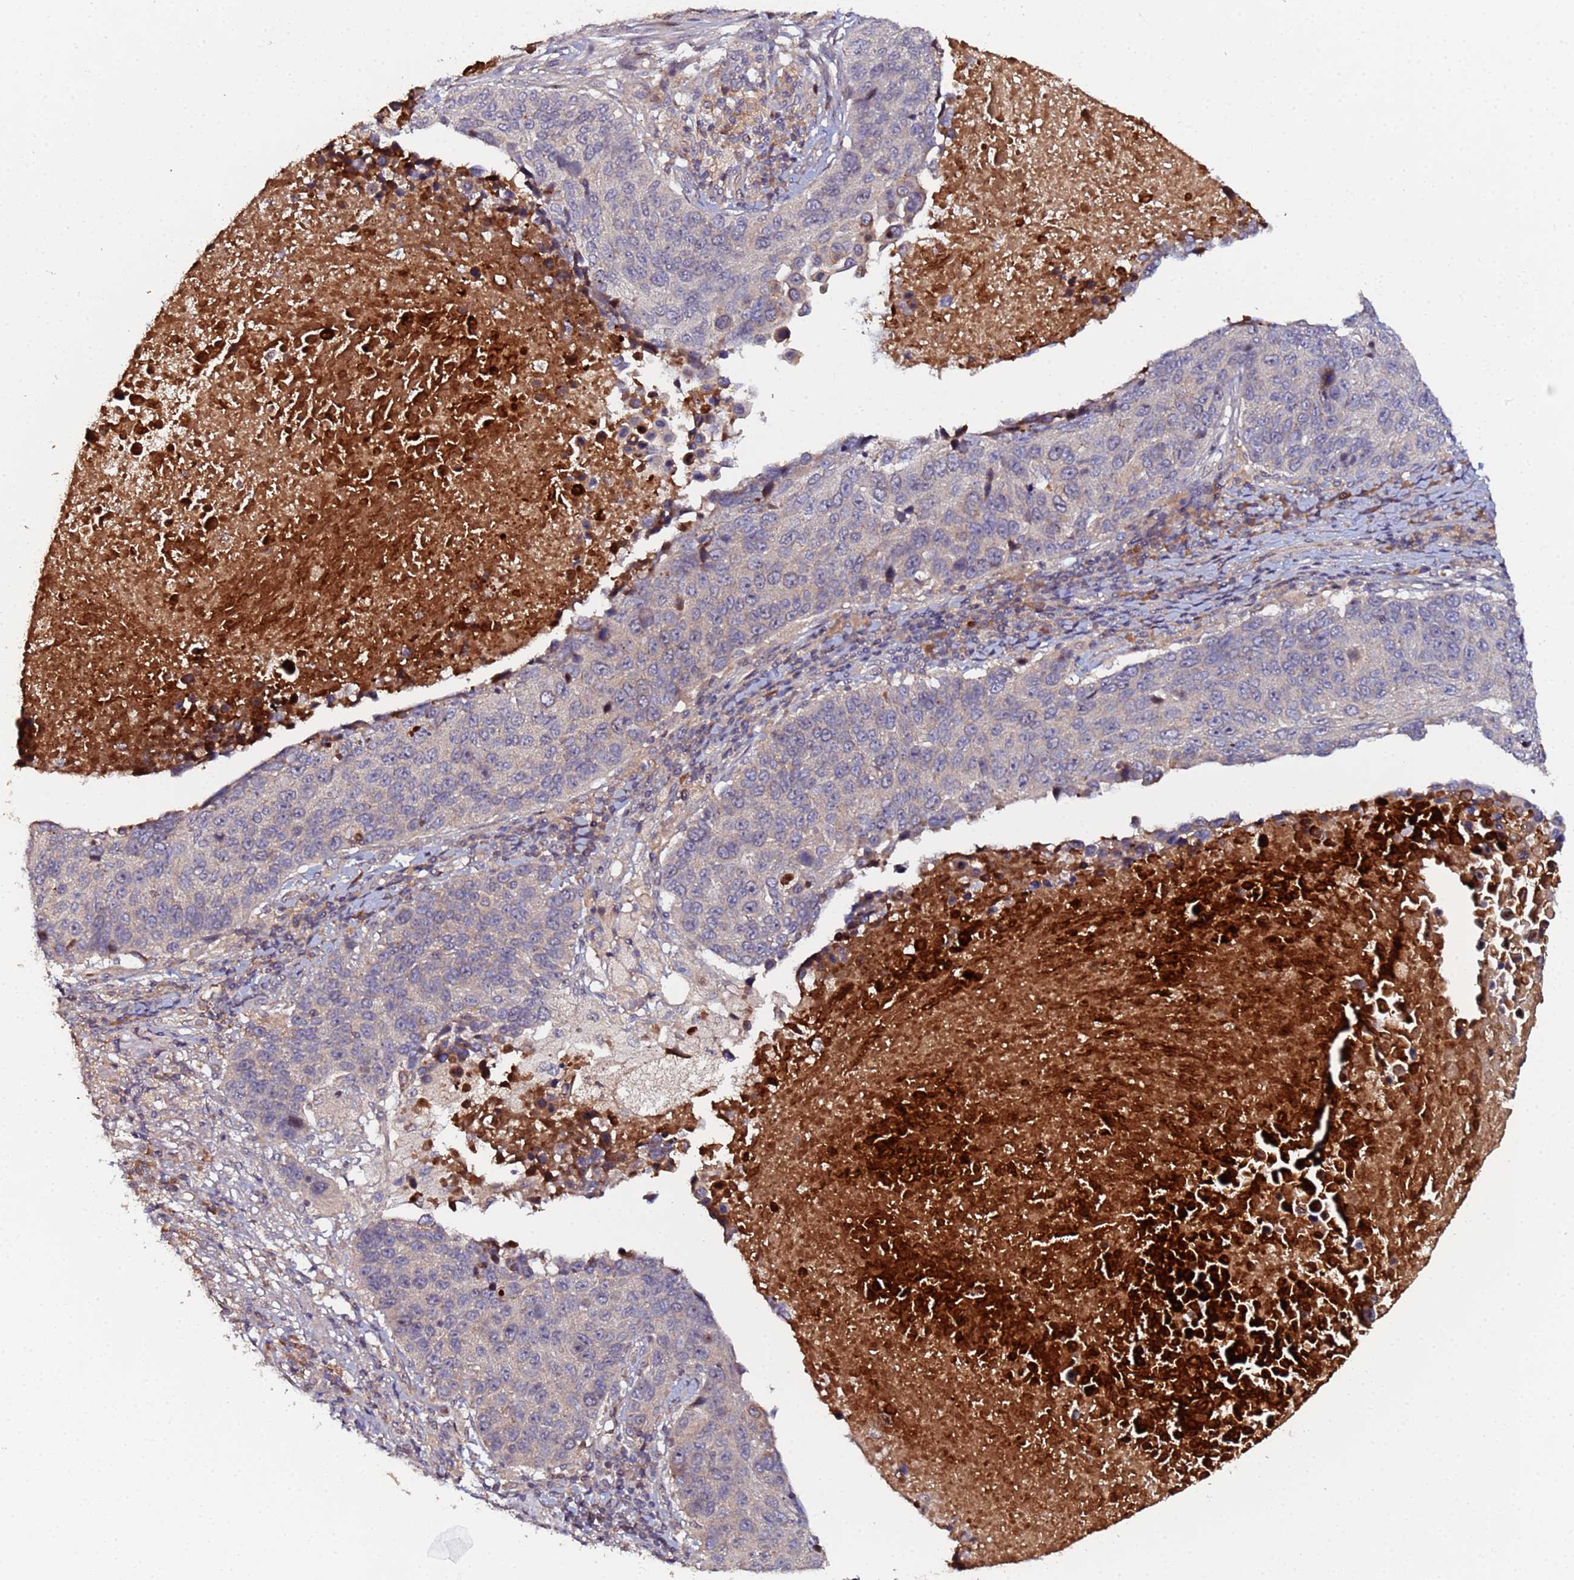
{"staining": {"intensity": "negative", "quantity": "none", "location": "none"}, "tissue": "lung cancer", "cell_type": "Tumor cells", "image_type": "cancer", "snomed": [{"axis": "morphology", "description": "Normal tissue, NOS"}, {"axis": "morphology", "description": "Squamous cell carcinoma, NOS"}, {"axis": "topography", "description": "Lymph node"}, {"axis": "topography", "description": "Lung"}], "caption": "Micrograph shows no protein expression in tumor cells of lung cancer tissue.", "gene": "OSER1", "patient": {"sex": "male", "age": 66}}